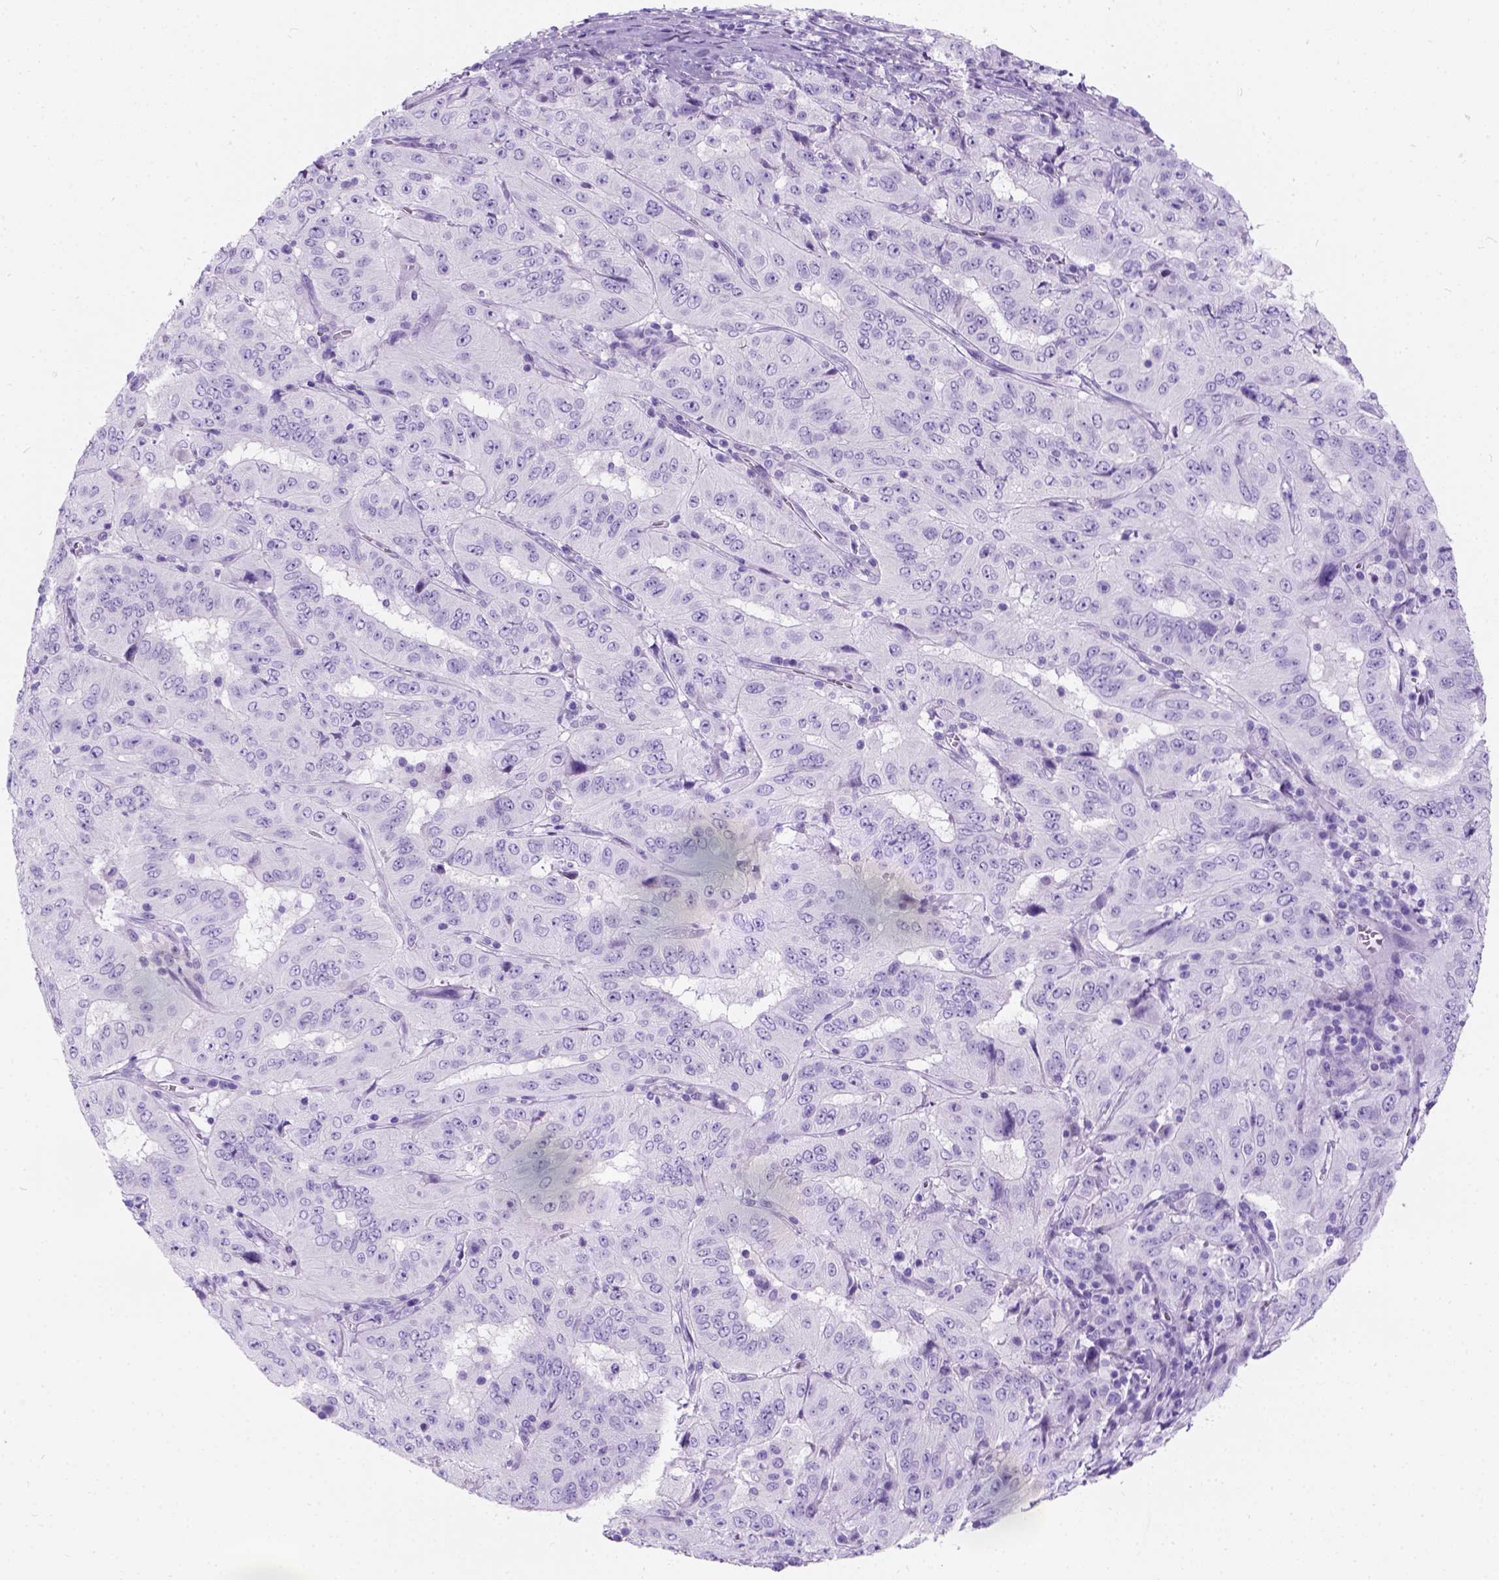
{"staining": {"intensity": "negative", "quantity": "none", "location": "none"}, "tissue": "pancreatic cancer", "cell_type": "Tumor cells", "image_type": "cancer", "snomed": [{"axis": "morphology", "description": "Adenocarcinoma, NOS"}, {"axis": "topography", "description": "Pancreas"}], "caption": "Protein analysis of pancreatic cancer shows no significant expression in tumor cells.", "gene": "C7orf57", "patient": {"sex": "male", "age": 63}}